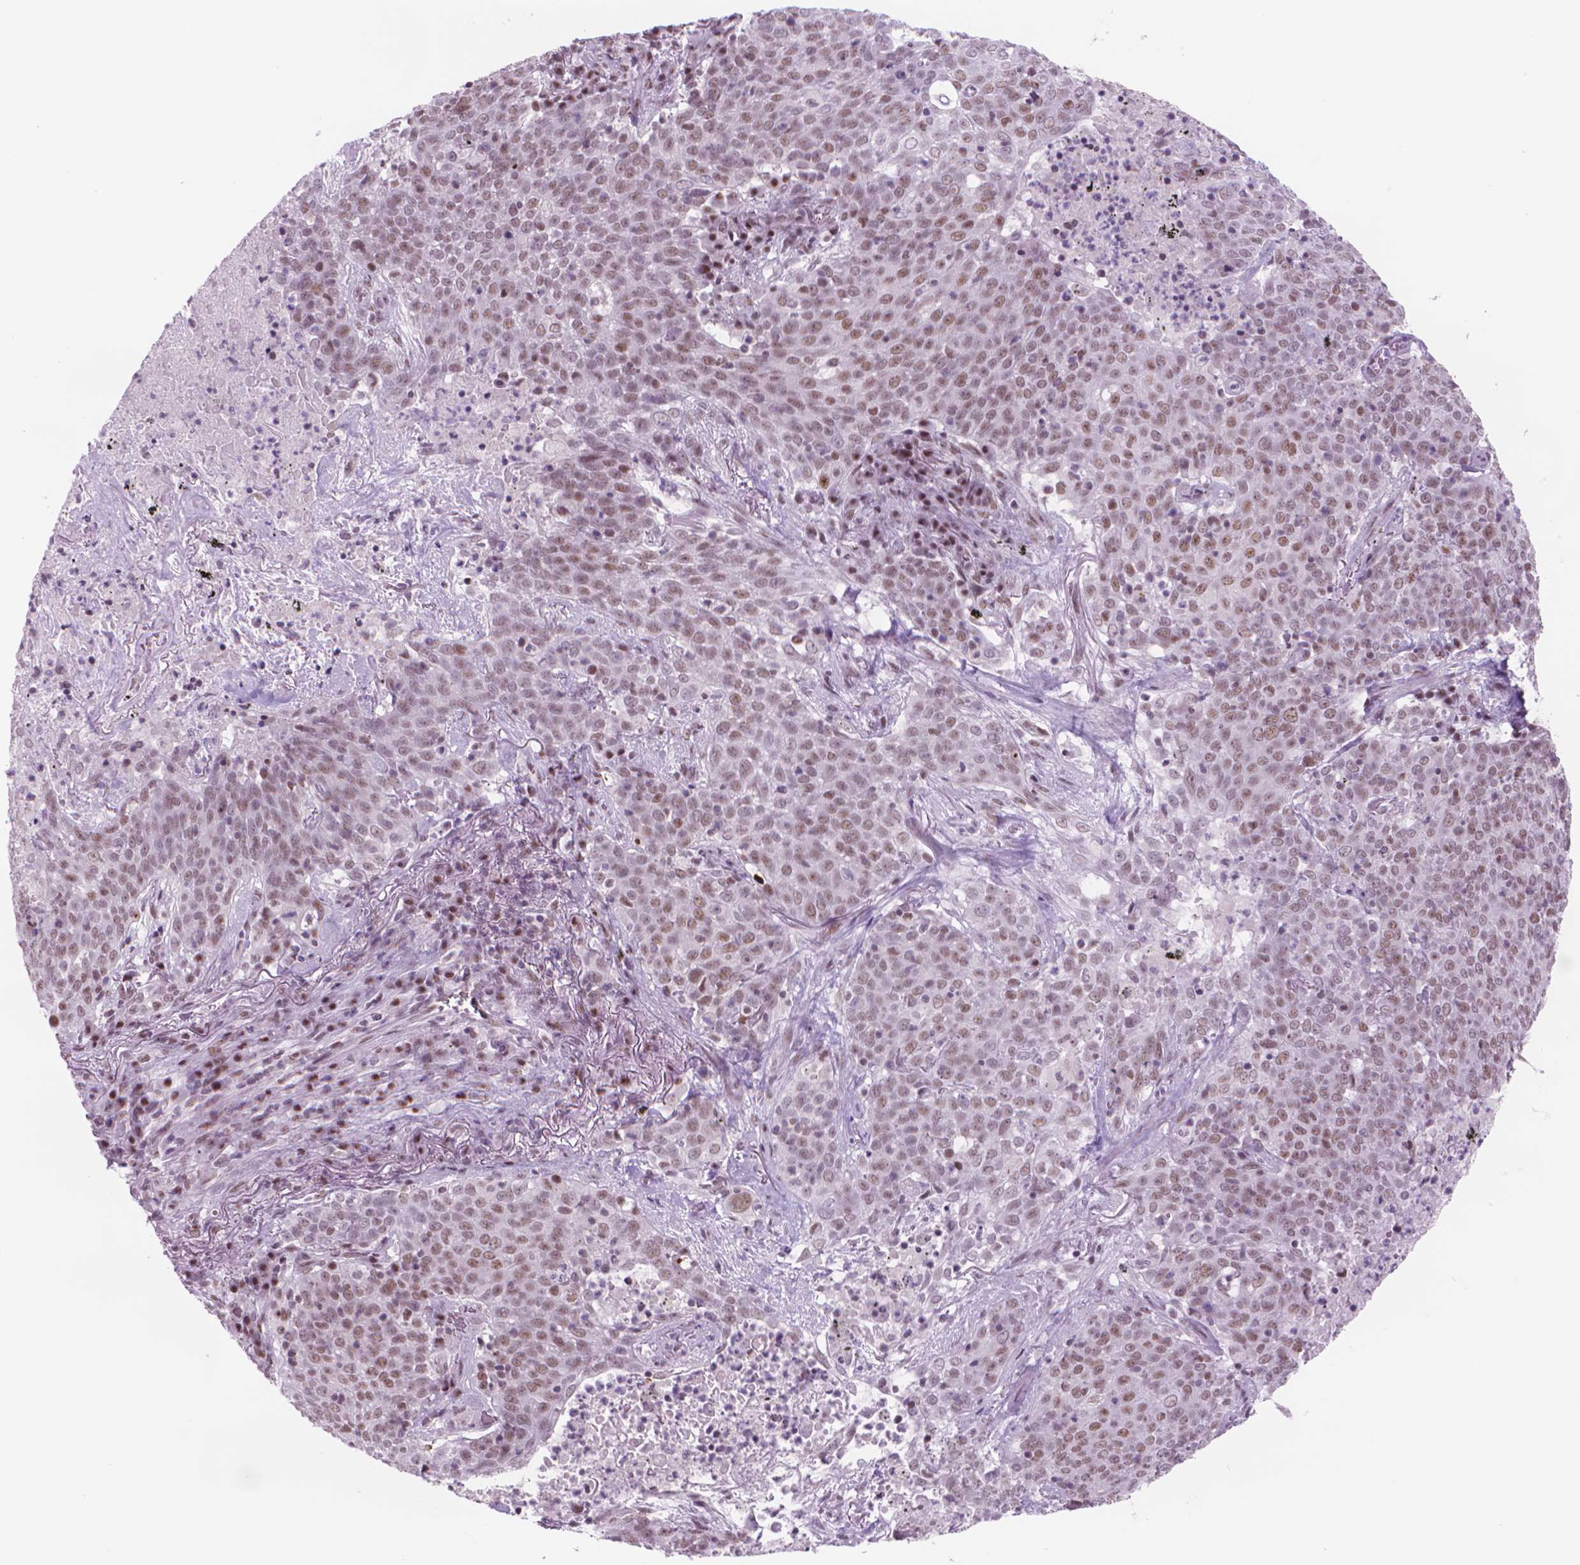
{"staining": {"intensity": "moderate", "quantity": ">75%", "location": "nuclear"}, "tissue": "lung cancer", "cell_type": "Tumor cells", "image_type": "cancer", "snomed": [{"axis": "morphology", "description": "Squamous cell carcinoma, NOS"}, {"axis": "topography", "description": "Lung"}], "caption": "Lung cancer (squamous cell carcinoma) was stained to show a protein in brown. There is medium levels of moderate nuclear expression in about >75% of tumor cells.", "gene": "POLR3D", "patient": {"sex": "male", "age": 82}}